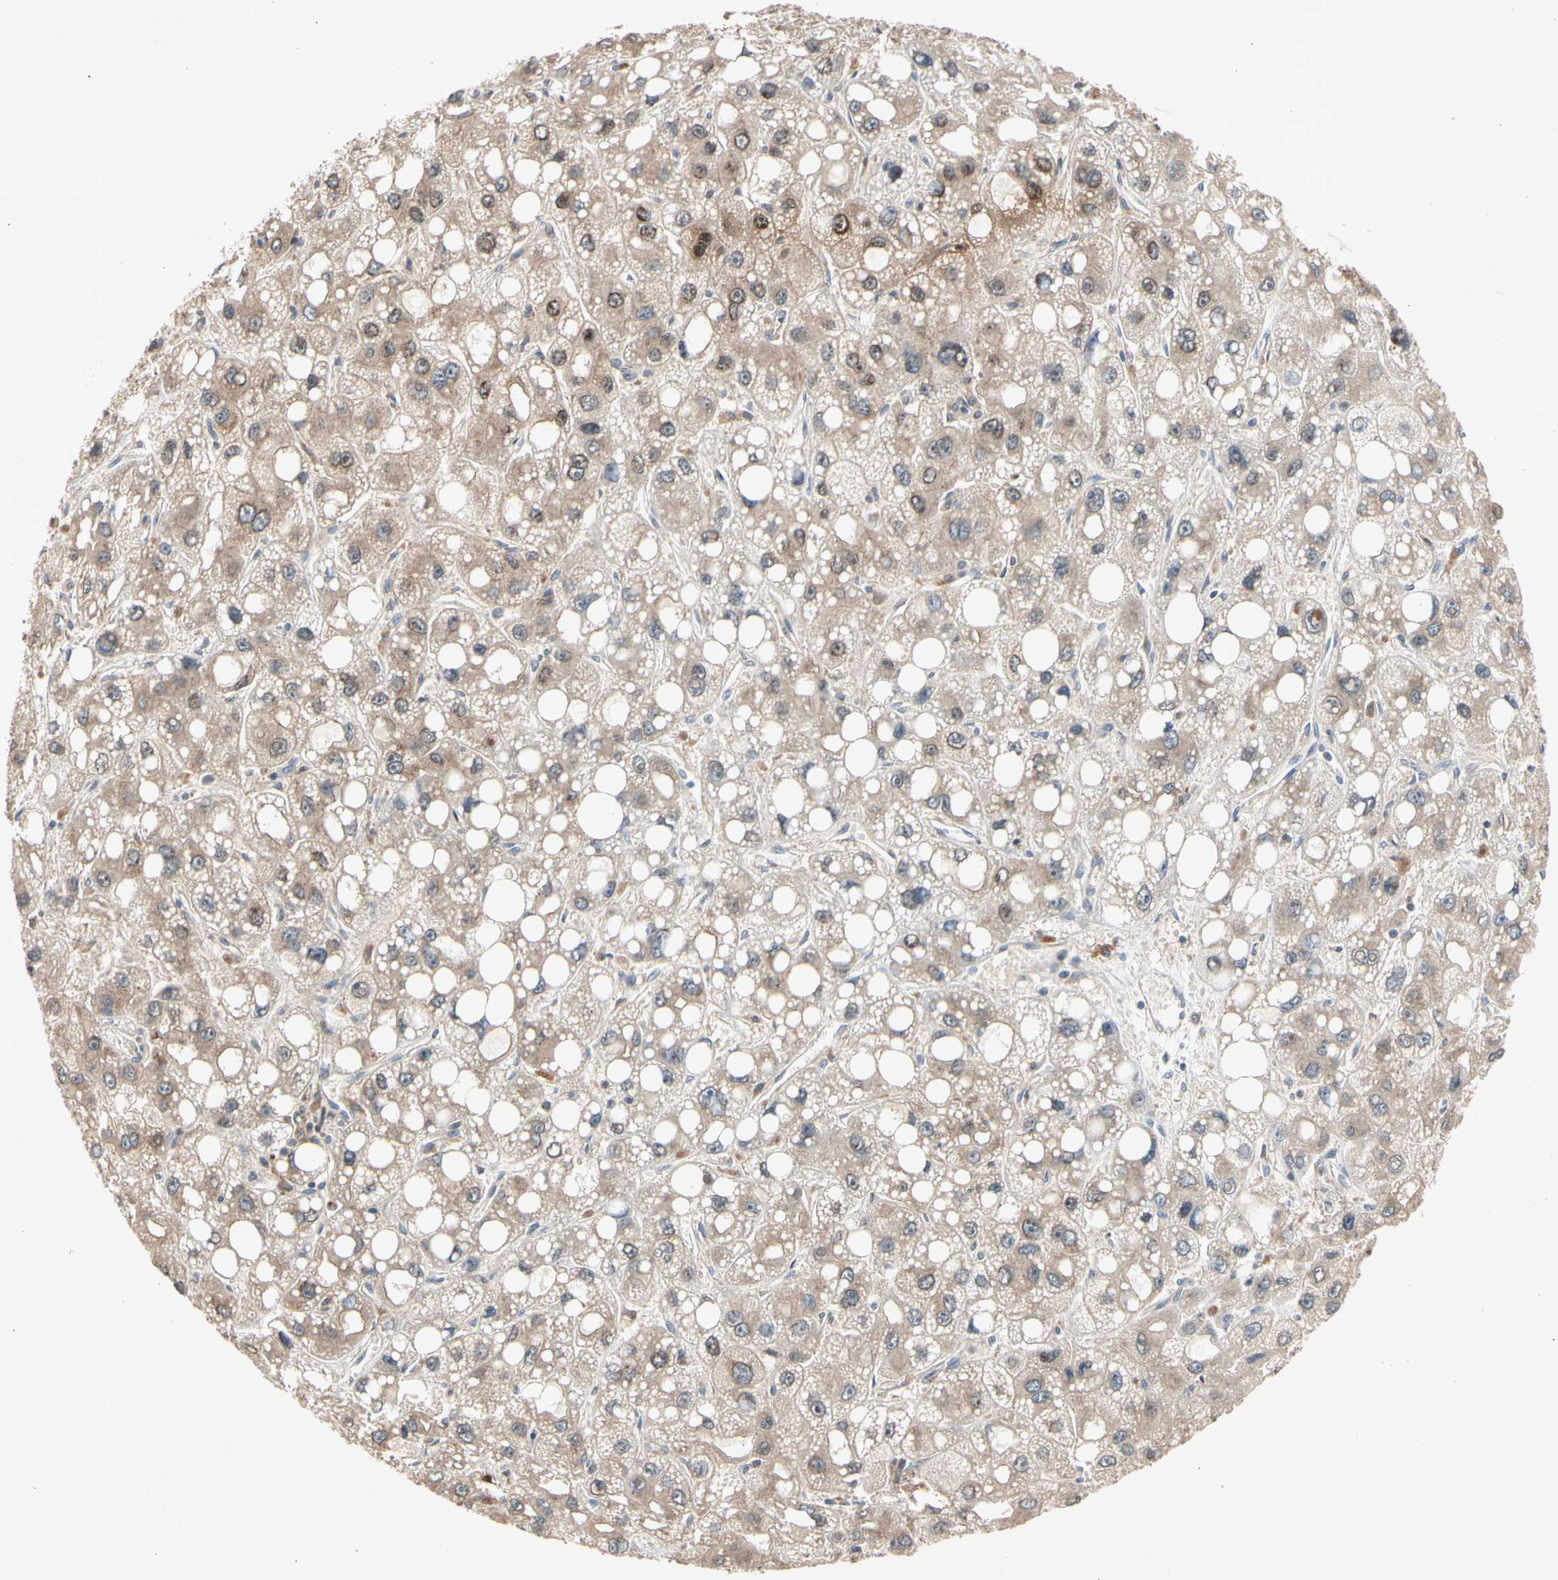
{"staining": {"intensity": "moderate", "quantity": ">75%", "location": "cytoplasmic/membranous"}, "tissue": "liver cancer", "cell_type": "Tumor cells", "image_type": "cancer", "snomed": [{"axis": "morphology", "description": "Carcinoma, Hepatocellular, NOS"}, {"axis": "topography", "description": "Liver"}], "caption": "Tumor cells show medium levels of moderate cytoplasmic/membranous staining in about >75% of cells in liver hepatocellular carcinoma. (Brightfield microscopy of DAB IHC at high magnification).", "gene": "PRDX4", "patient": {"sex": "male", "age": 55}}